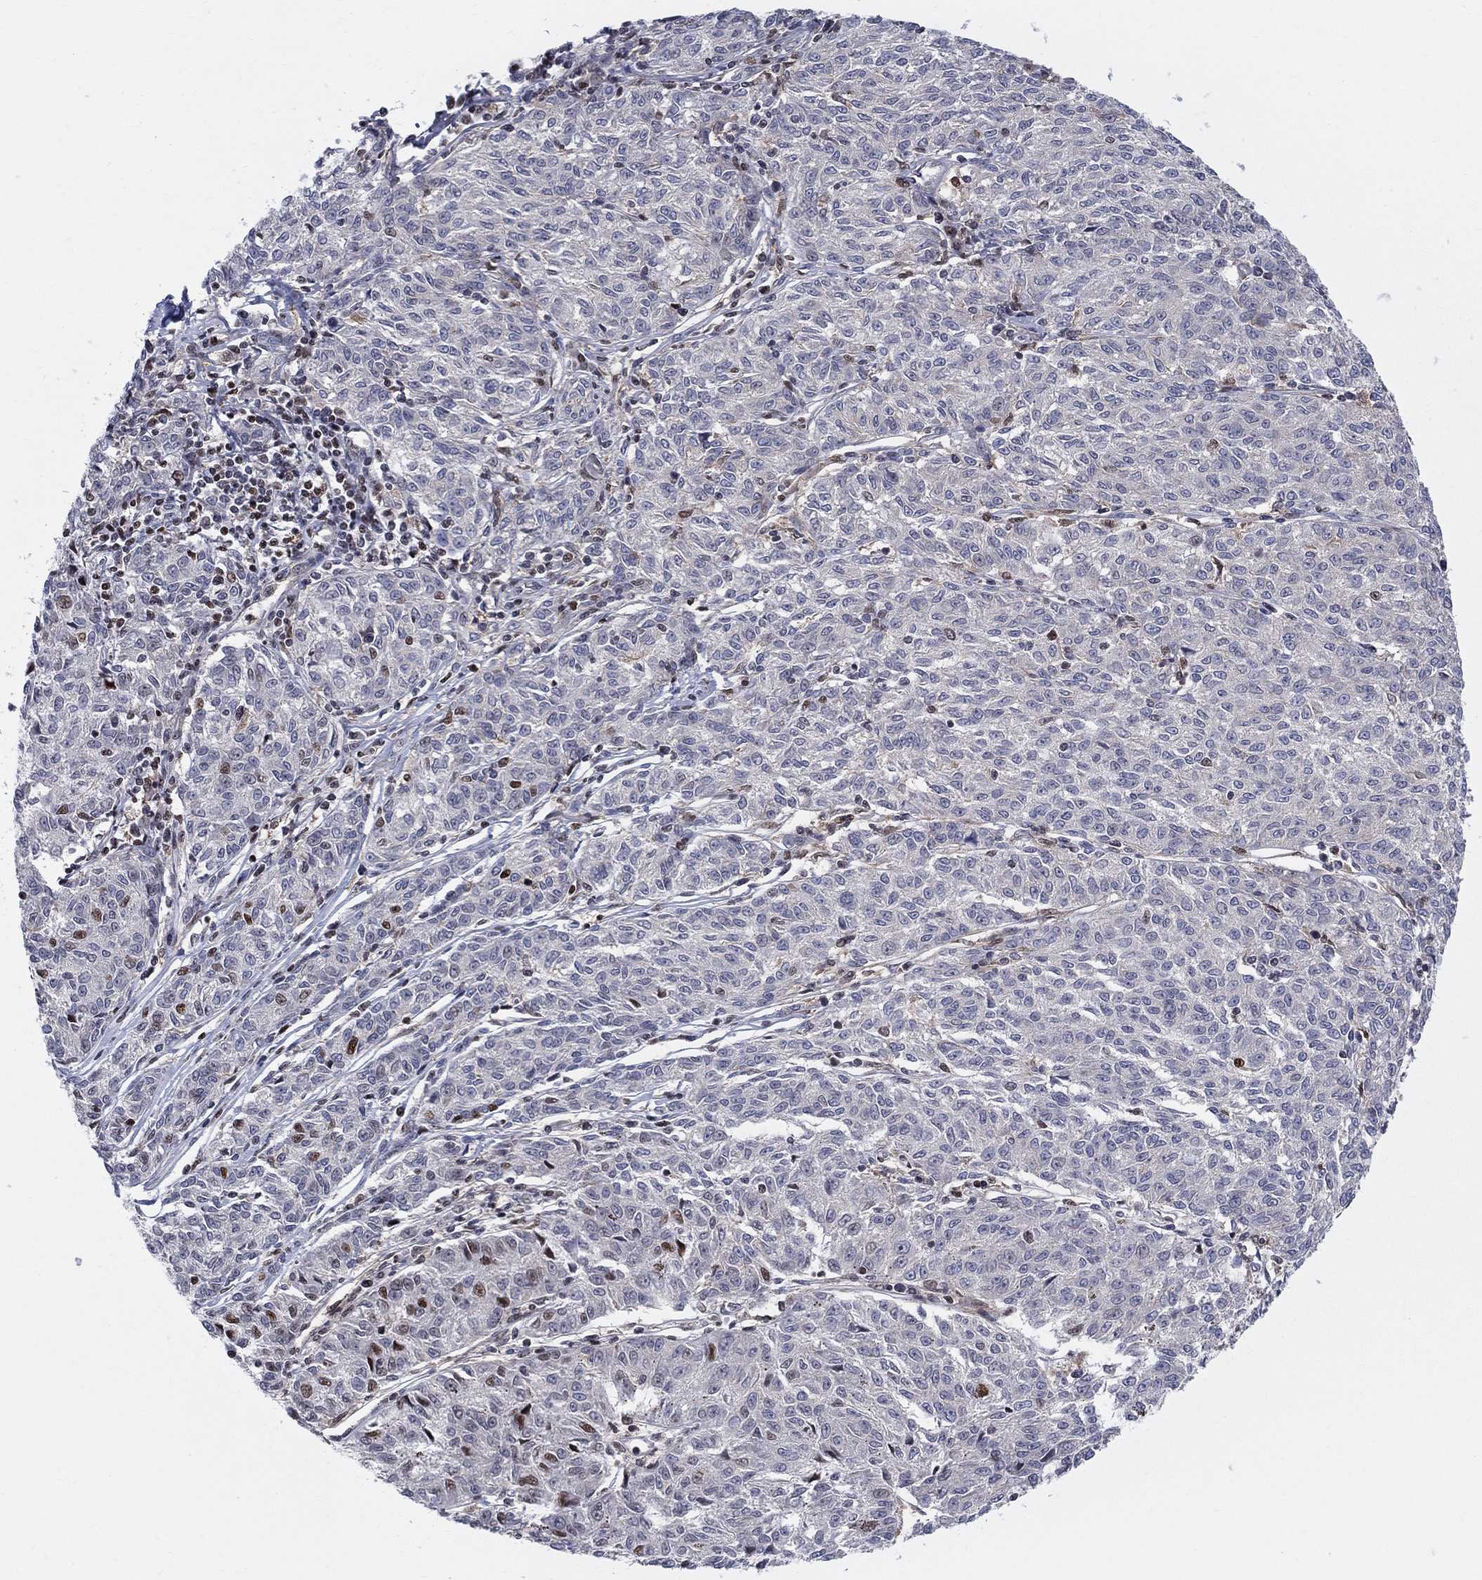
{"staining": {"intensity": "moderate", "quantity": "<25%", "location": "nuclear"}, "tissue": "melanoma", "cell_type": "Tumor cells", "image_type": "cancer", "snomed": [{"axis": "morphology", "description": "Malignant melanoma, NOS"}, {"axis": "topography", "description": "Skin"}], "caption": "This histopathology image shows melanoma stained with immunohistochemistry to label a protein in brown. The nuclear of tumor cells show moderate positivity for the protein. Nuclei are counter-stained blue.", "gene": "ZNHIT3", "patient": {"sex": "female", "age": 72}}